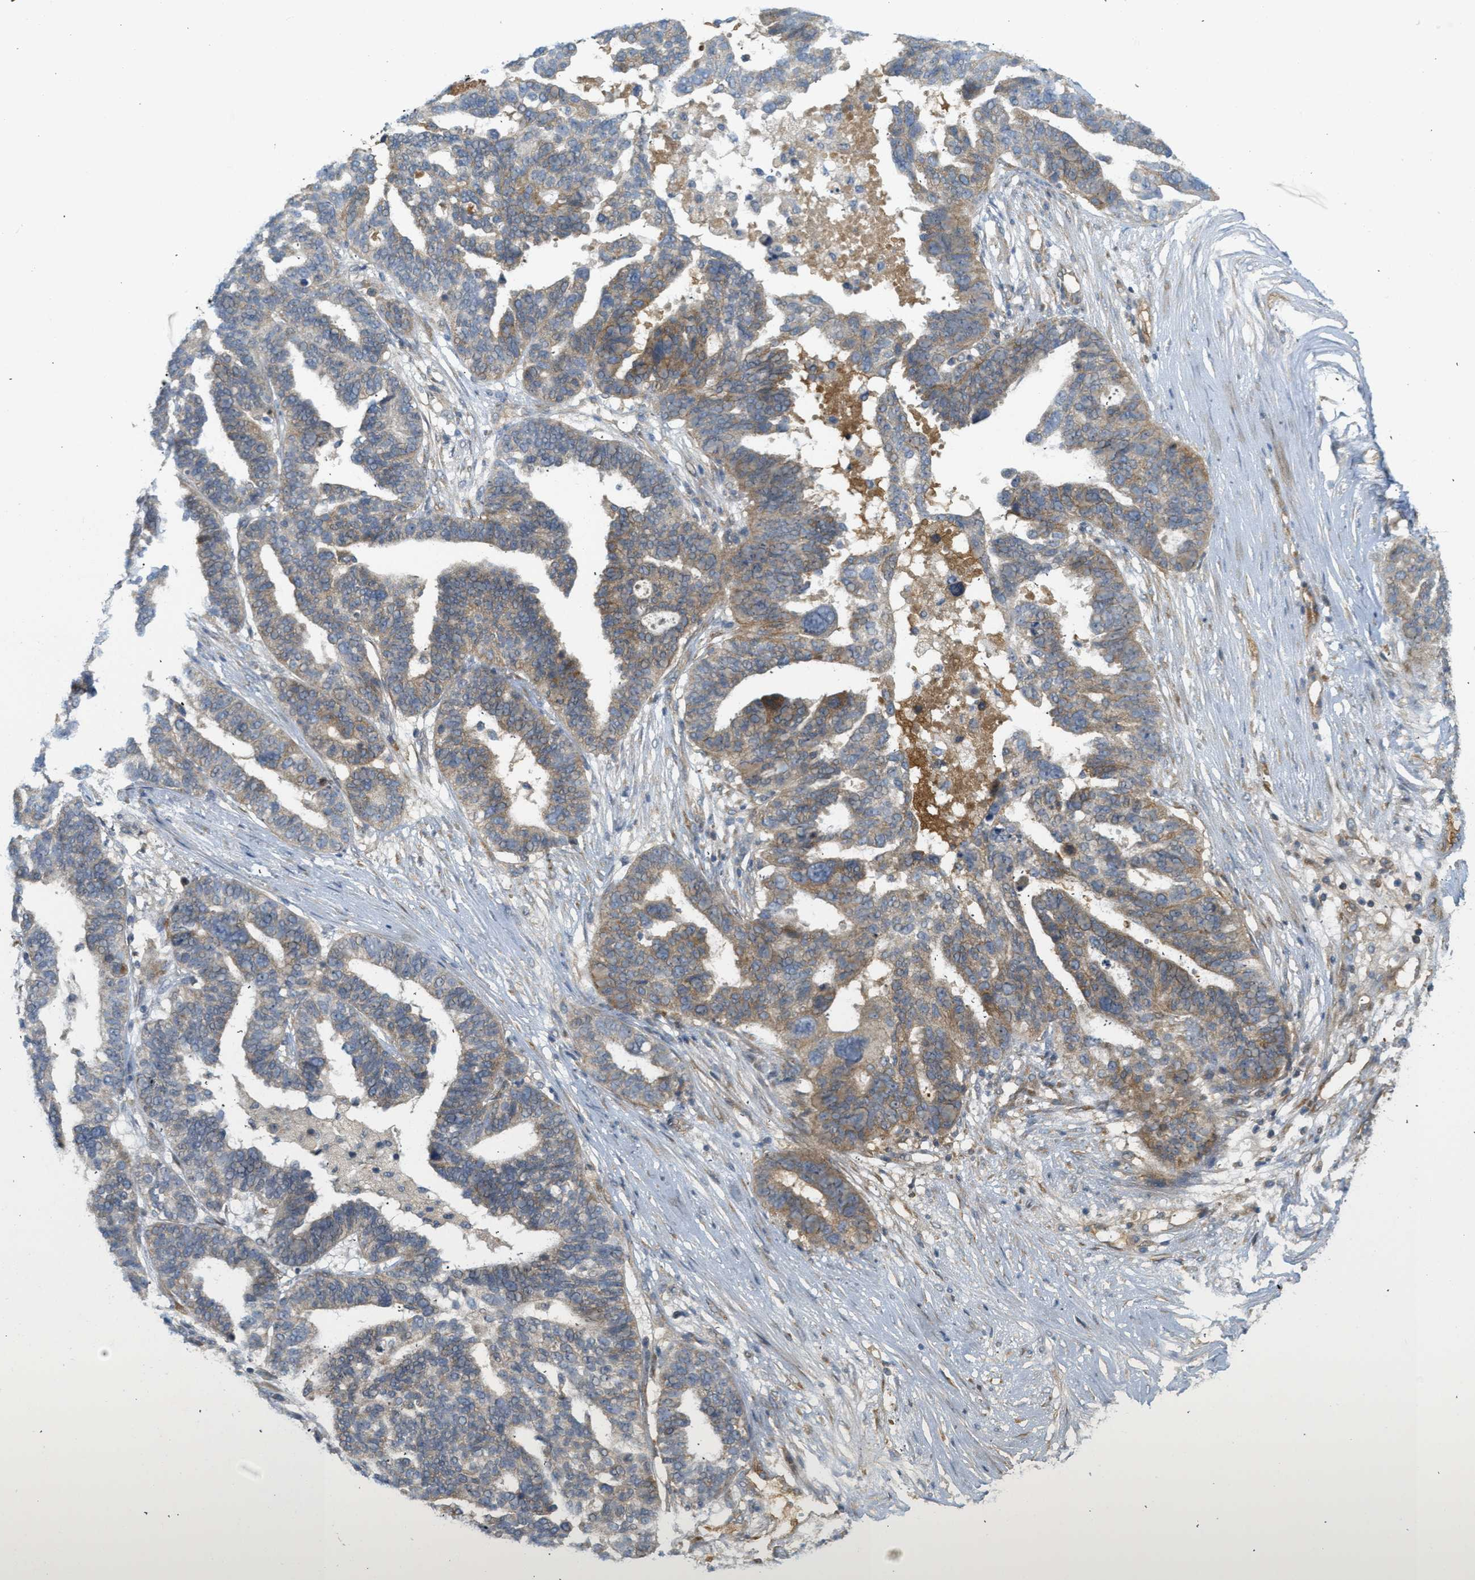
{"staining": {"intensity": "moderate", "quantity": "25%-75%", "location": "cytoplasmic/membranous"}, "tissue": "ovarian cancer", "cell_type": "Tumor cells", "image_type": "cancer", "snomed": [{"axis": "morphology", "description": "Cystadenocarcinoma, serous, NOS"}, {"axis": "topography", "description": "Ovary"}], "caption": "DAB immunohistochemical staining of ovarian serous cystadenocarcinoma reveals moderate cytoplasmic/membranous protein staining in about 25%-75% of tumor cells. (brown staining indicates protein expression, while blue staining denotes nuclei).", "gene": "PROC", "patient": {"sex": "female", "age": 59}}